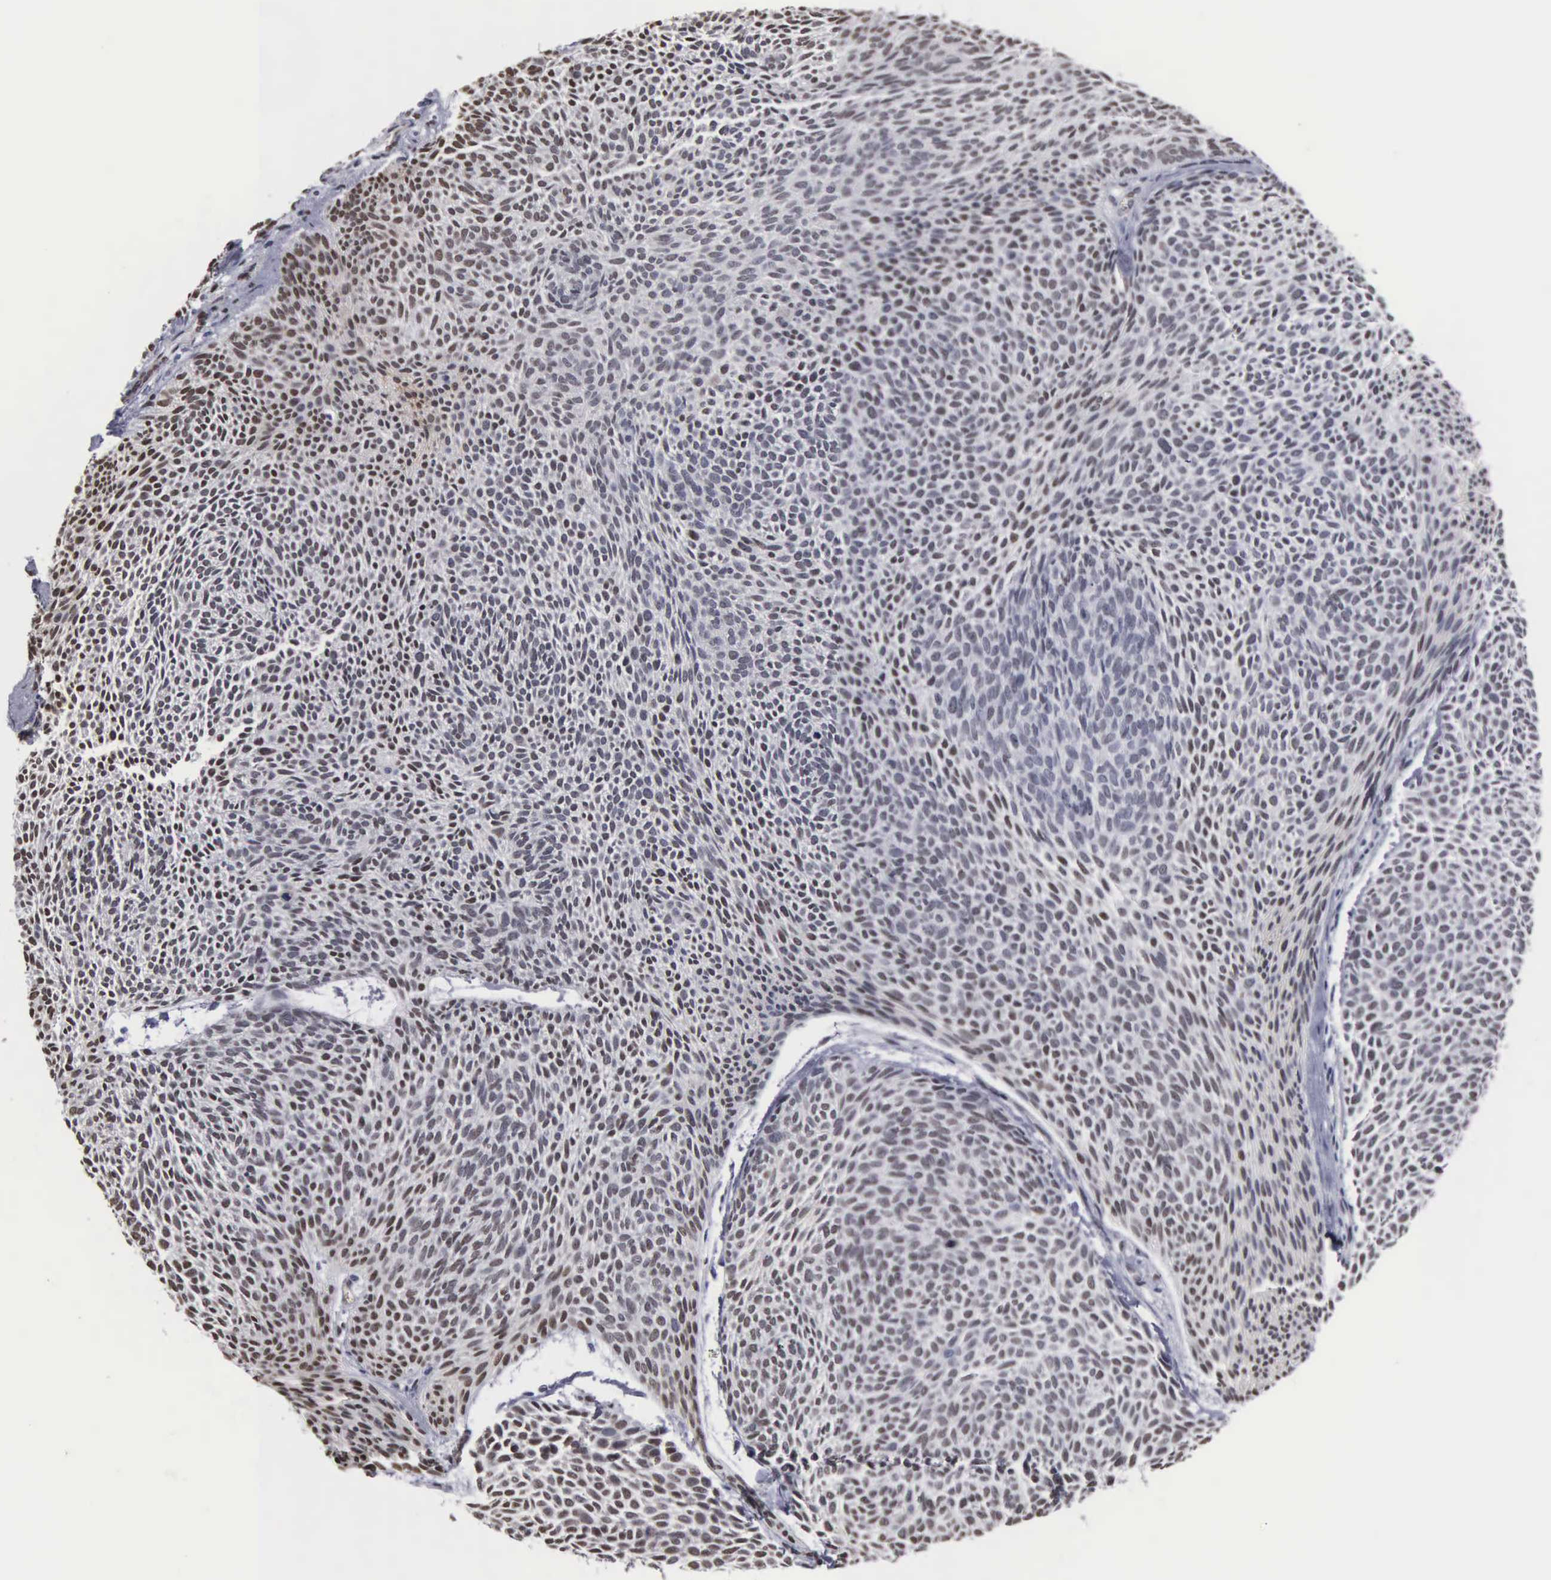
{"staining": {"intensity": "weak", "quantity": "25%-75%", "location": "nuclear"}, "tissue": "skin cancer", "cell_type": "Tumor cells", "image_type": "cancer", "snomed": [{"axis": "morphology", "description": "Basal cell carcinoma"}, {"axis": "topography", "description": "Skin"}], "caption": "Protein expression analysis of human skin basal cell carcinoma reveals weak nuclear positivity in about 25%-75% of tumor cells. (DAB IHC, brown staining for protein, blue staining for nuclei).", "gene": "CCNG1", "patient": {"sex": "male", "age": 84}}